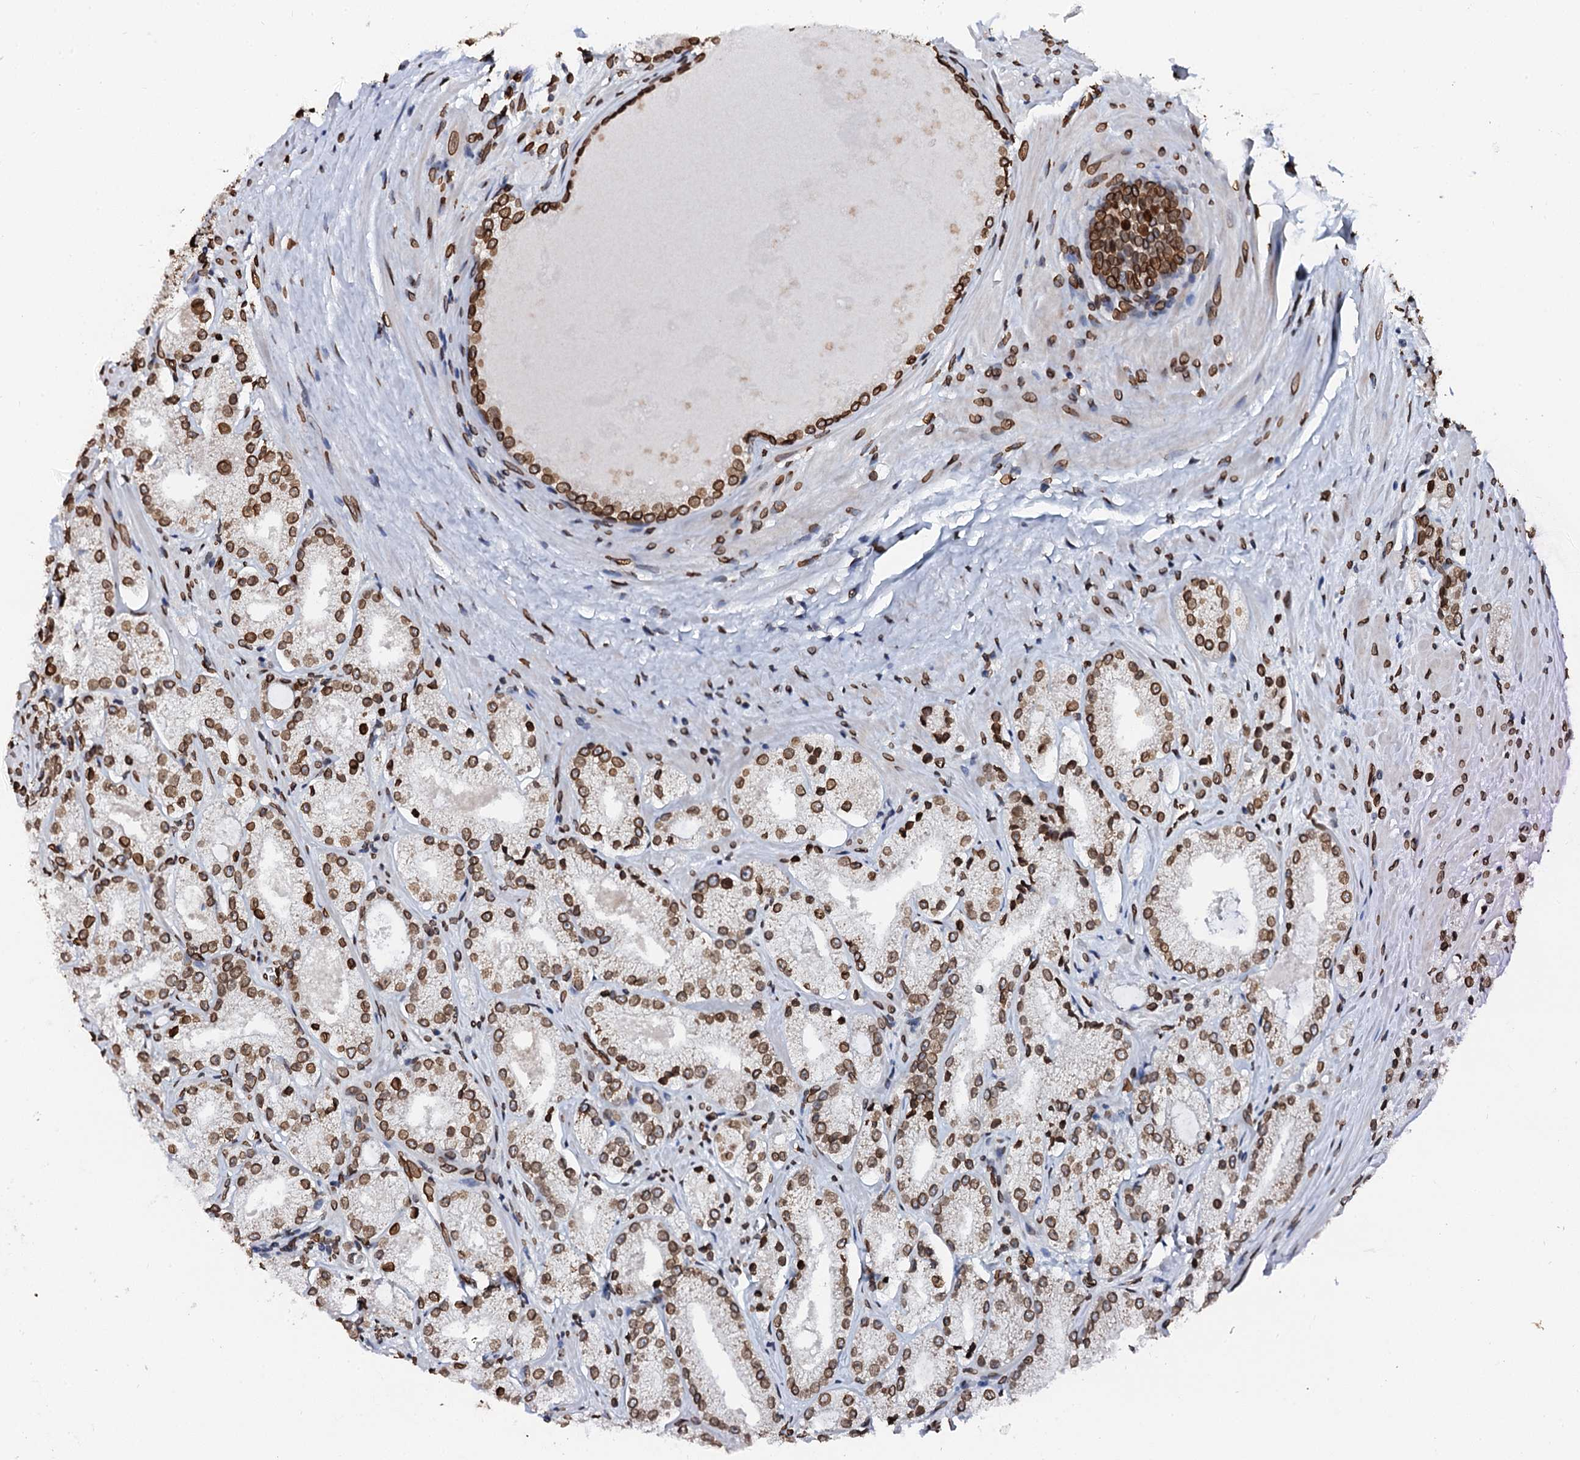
{"staining": {"intensity": "moderate", "quantity": ">75%", "location": "cytoplasmic/membranous,nuclear"}, "tissue": "prostate cancer", "cell_type": "Tumor cells", "image_type": "cancer", "snomed": [{"axis": "morphology", "description": "Adenocarcinoma, Low grade"}, {"axis": "topography", "description": "Prostate"}], "caption": "This is an image of immunohistochemistry (IHC) staining of prostate cancer (adenocarcinoma (low-grade)), which shows moderate expression in the cytoplasmic/membranous and nuclear of tumor cells.", "gene": "KATNAL2", "patient": {"sex": "male", "age": 69}}